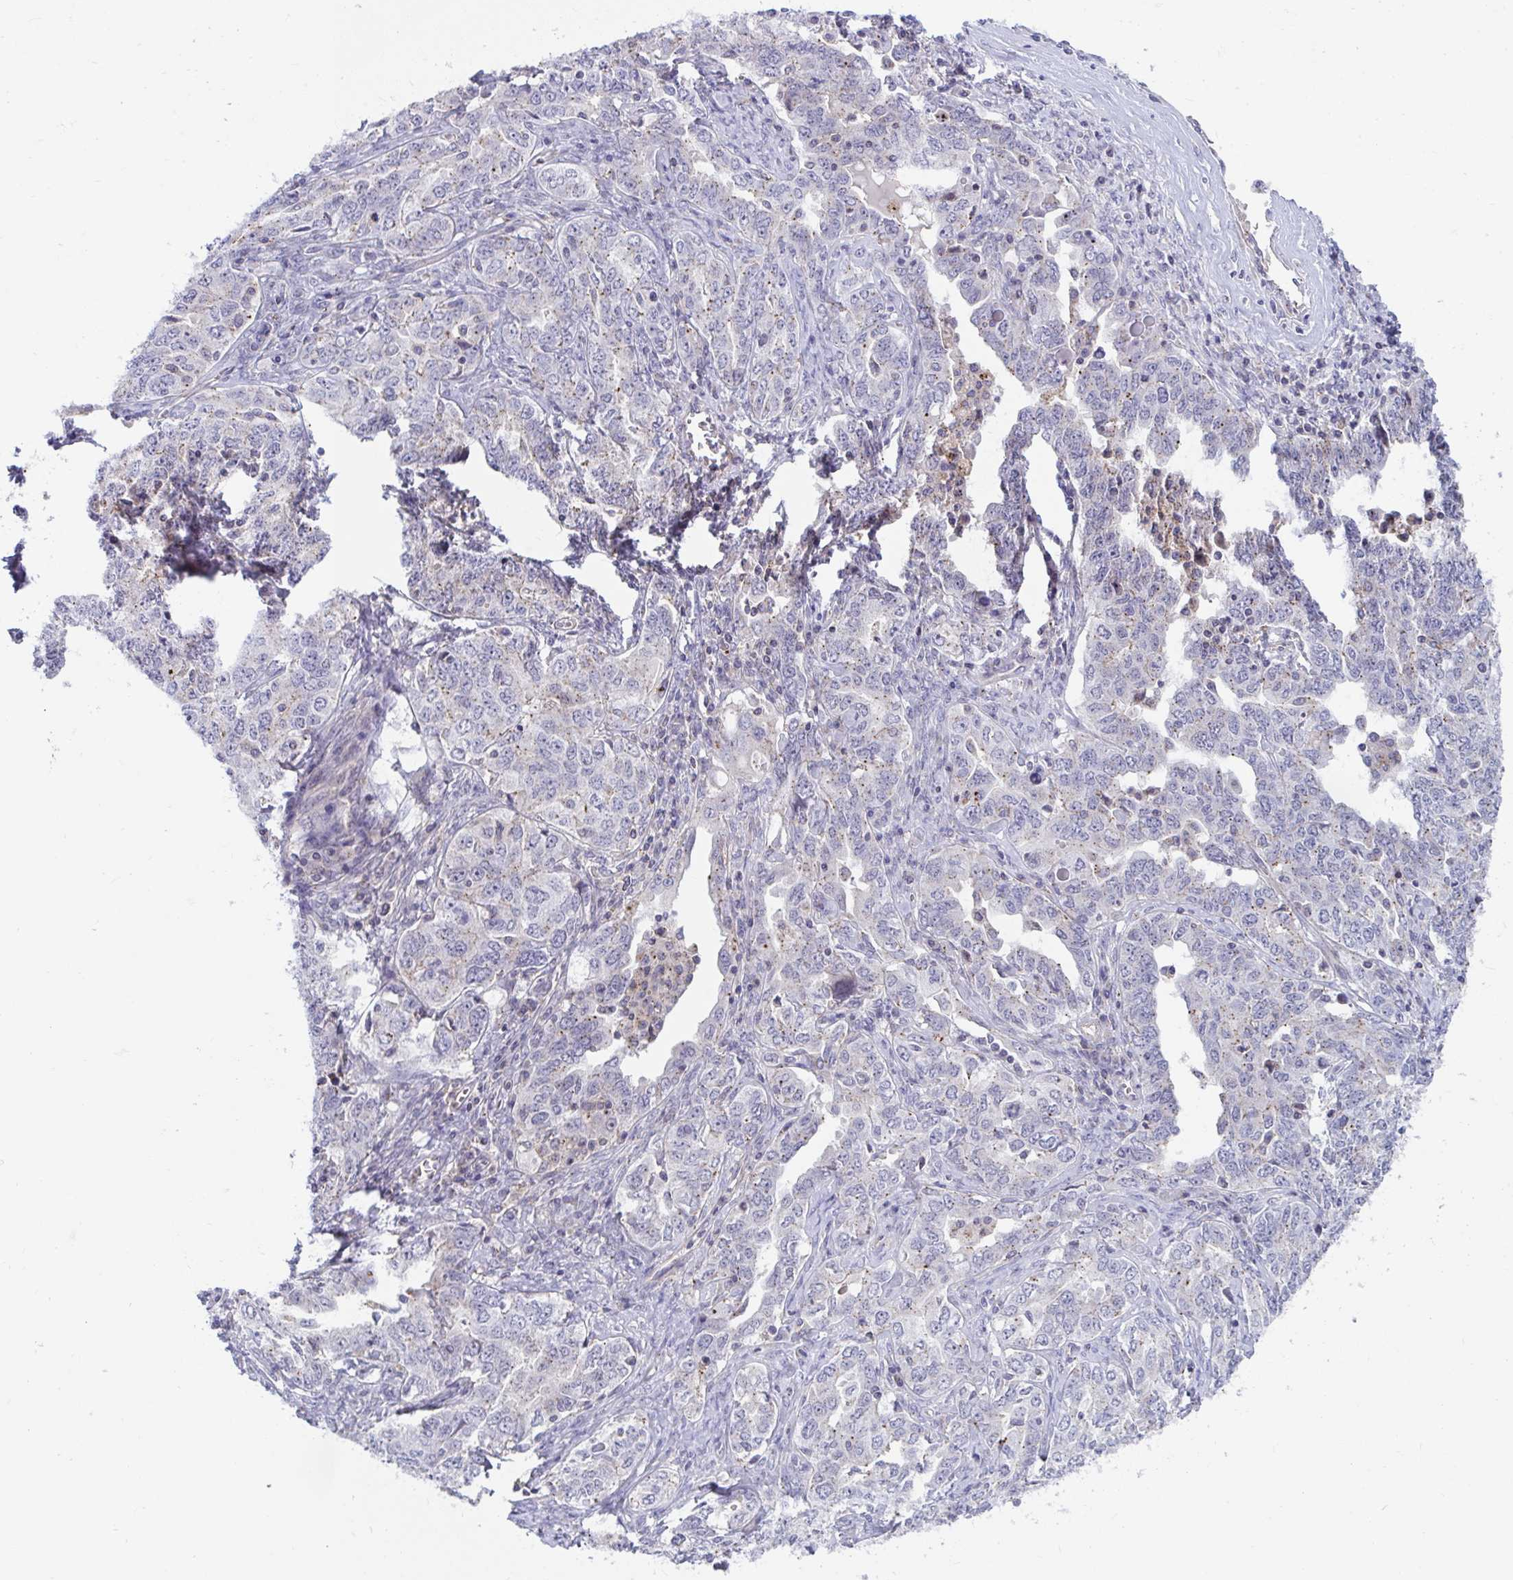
{"staining": {"intensity": "weak", "quantity": "25%-75%", "location": "cytoplasmic/membranous"}, "tissue": "ovarian cancer", "cell_type": "Tumor cells", "image_type": "cancer", "snomed": [{"axis": "morphology", "description": "Carcinoma, endometroid"}, {"axis": "topography", "description": "Ovary"}], "caption": "This micrograph displays ovarian cancer (endometroid carcinoma) stained with immunohistochemistry (IHC) to label a protein in brown. The cytoplasmic/membranous of tumor cells show weak positivity for the protein. Nuclei are counter-stained blue.", "gene": "IST1", "patient": {"sex": "female", "age": 62}}